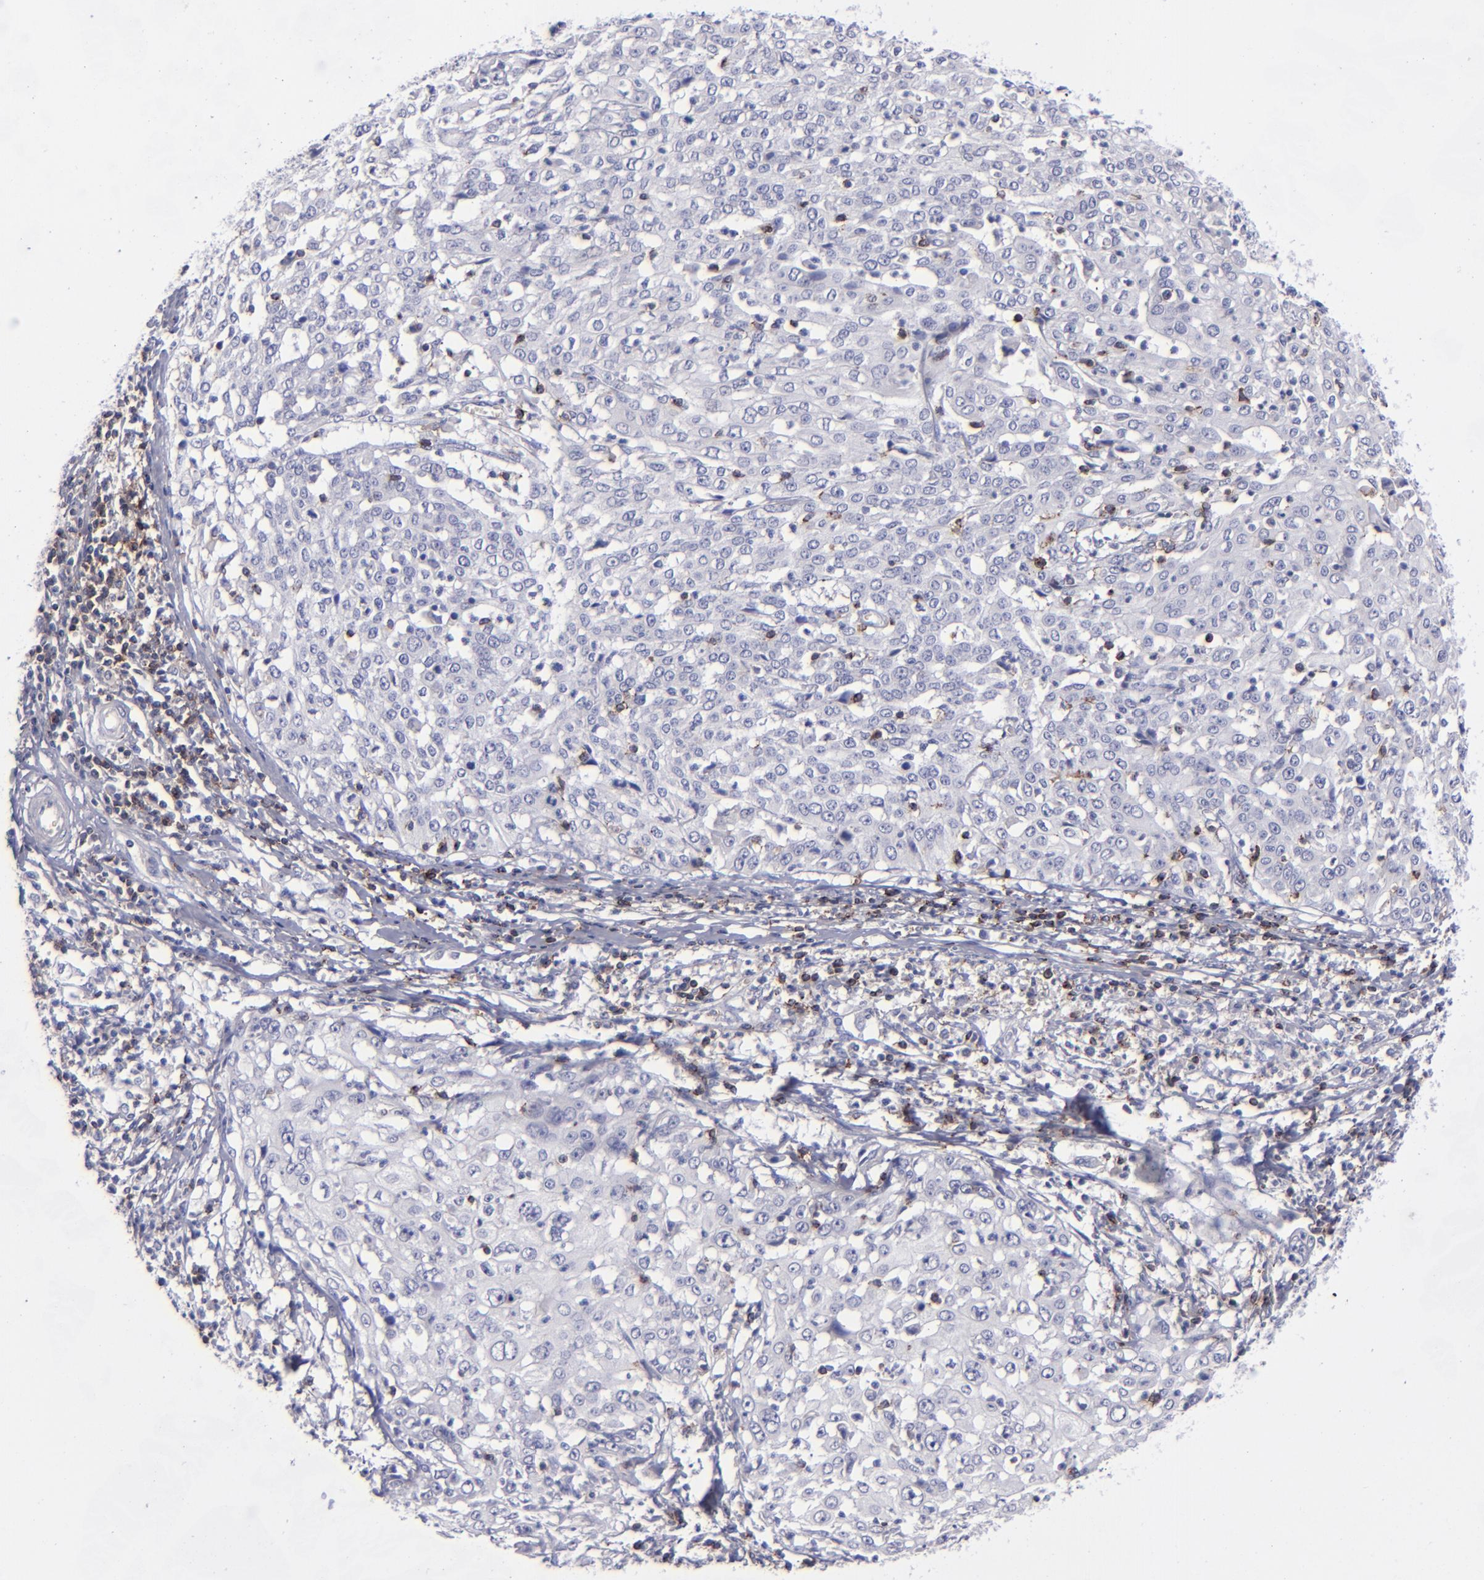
{"staining": {"intensity": "negative", "quantity": "none", "location": "none"}, "tissue": "cervical cancer", "cell_type": "Tumor cells", "image_type": "cancer", "snomed": [{"axis": "morphology", "description": "Squamous cell carcinoma, NOS"}, {"axis": "topography", "description": "Cervix"}], "caption": "There is no significant staining in tumor cells of cervical cancer. (Brightfield microscopy of DAB IHC at high magnification).", "gene": "CD2", "patient": {"sex": "female", "age": 39}}